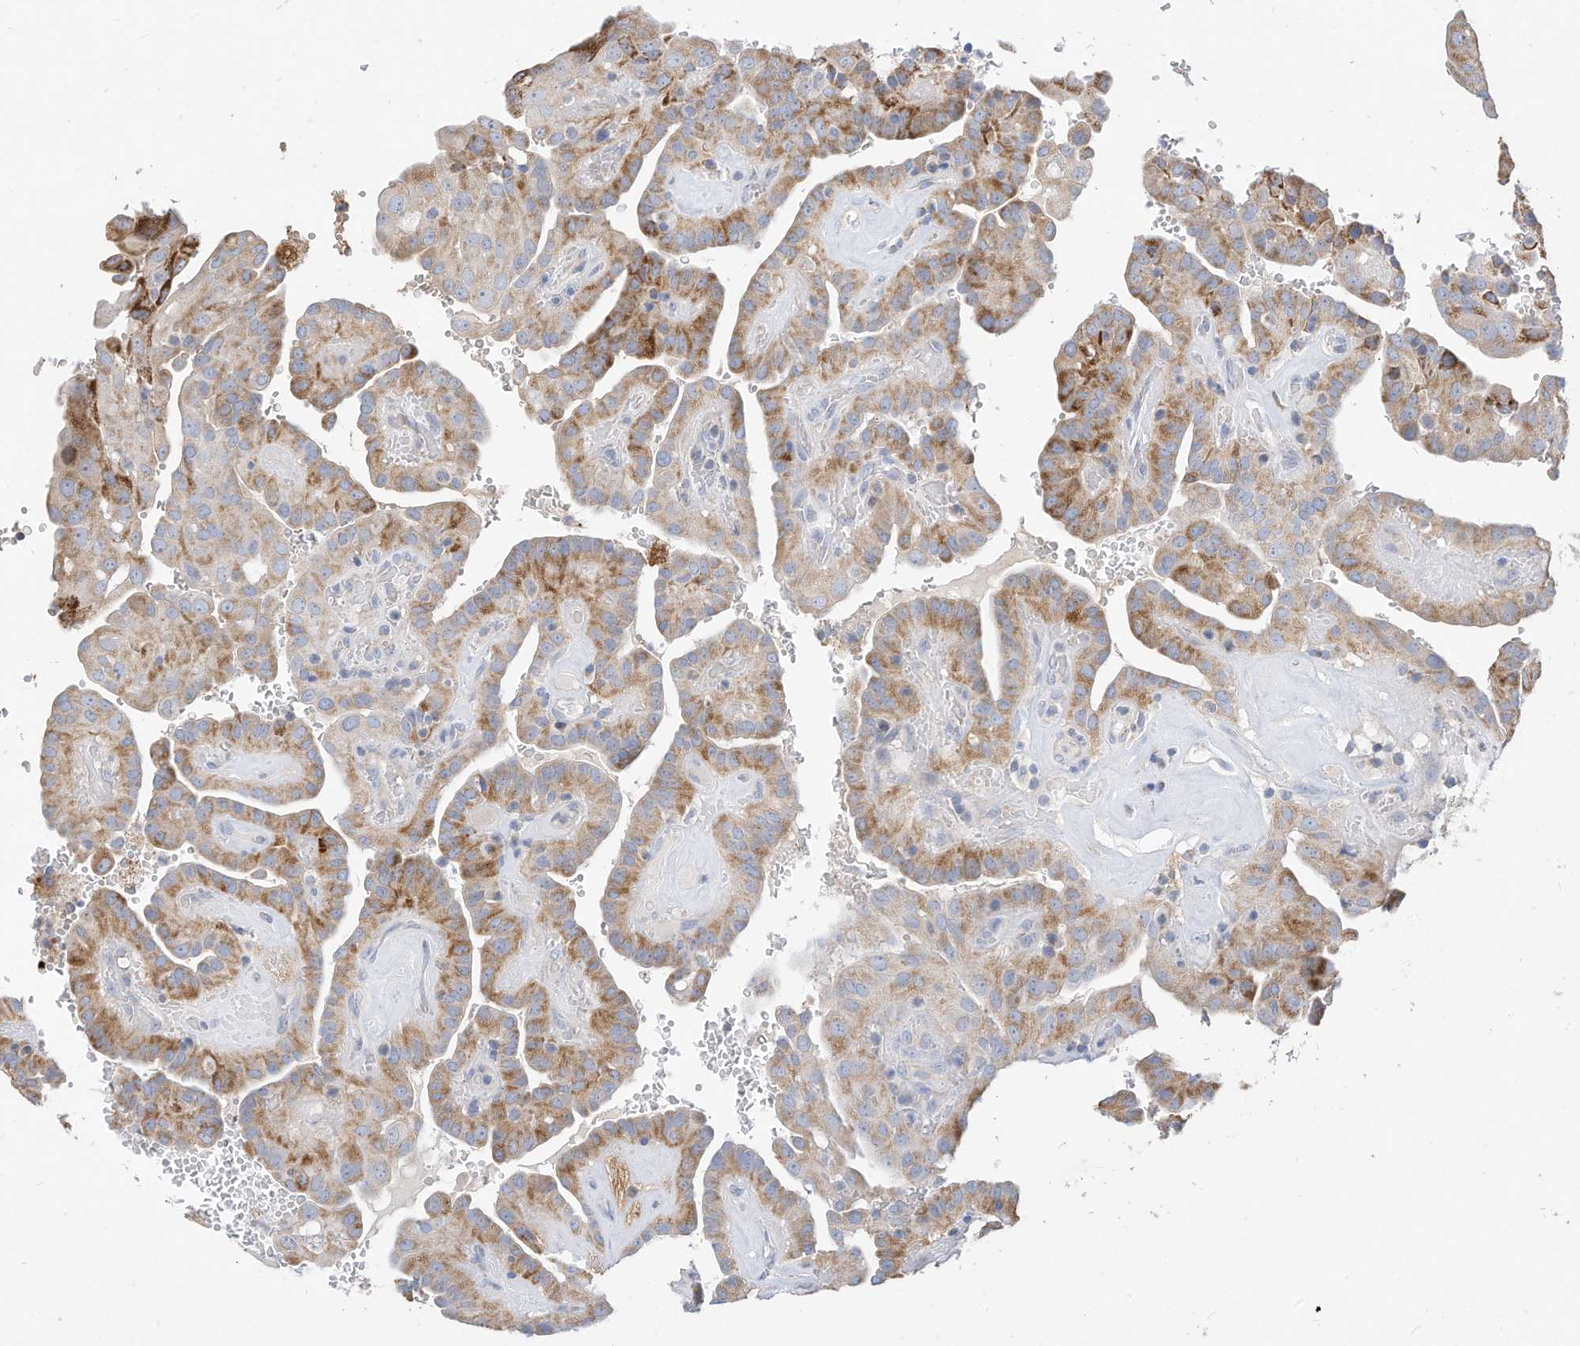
{"staining": {"intensity": "moderate", "quantity": ">75%", "location": "cytoplasmic/membranous"}, "tissue": "thyroid cancer", "cell_type": "Tumor cells", "image_type": "cancer", "snomed": [{"axis": "morphology", "description": "Papillary adenocarcinoma, NOS"}, {"axis": "topography", "description": "Thyroid gland"}], "caption": "Brown immunohistochemical staining in thyroid cancer reveals moderate cytoplasmic/membranous positivity in approximately >75% of tumor cells.", "gene": "RHOH", "patient": {"sex": "male", "age": 77}}